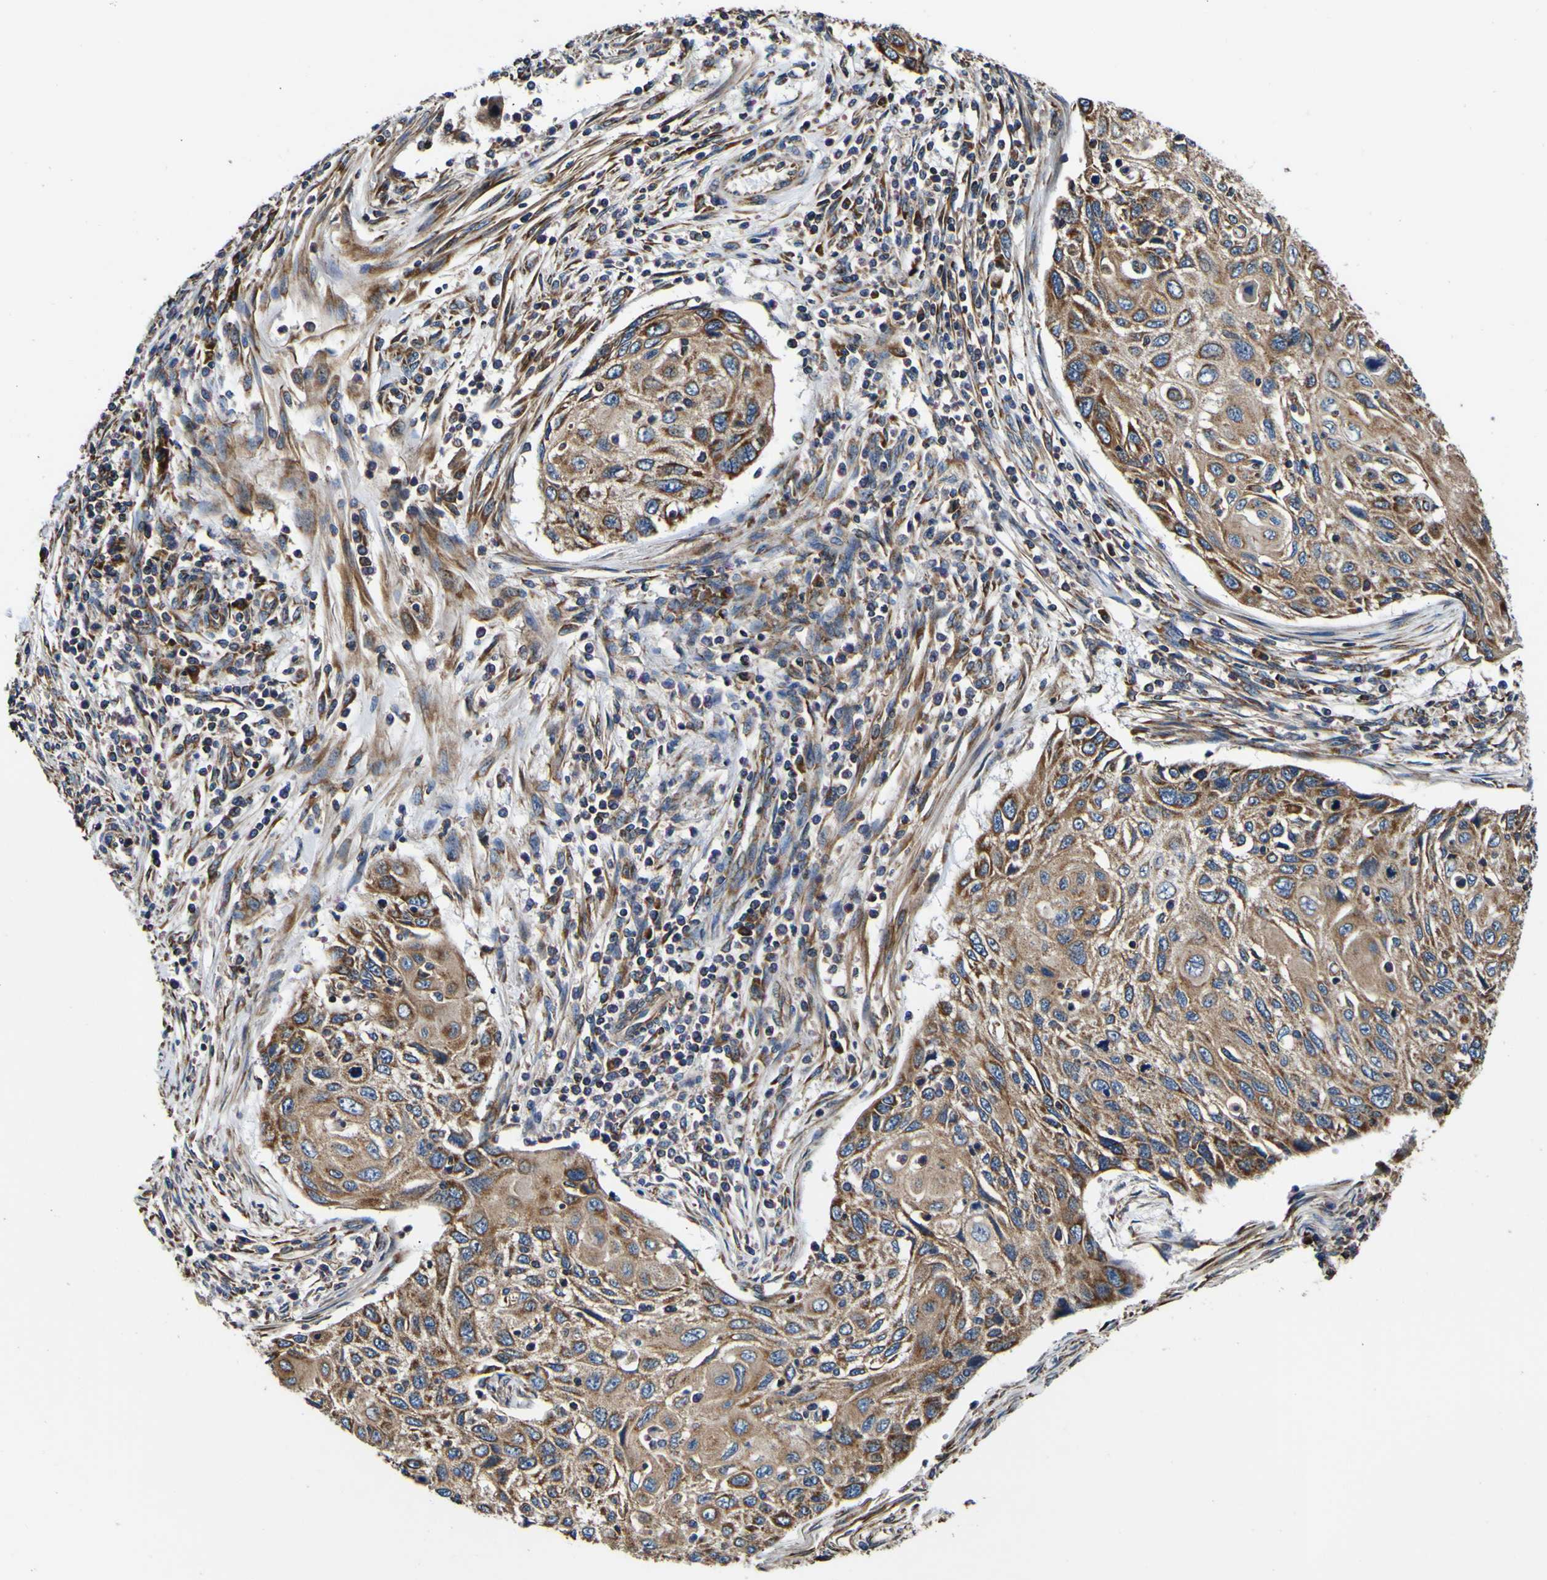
{"staining": {"intensity": "moderate", "quantity": ">75%", "location": "cytoplasmic/membranous"}, "tissue": "cervical cancer", "cell_type": "Tumor cells", "image_type": "cancer", "snomed": [{"axis": "morphology", "description": "Squamous cell carcinoma, NOS"}, {"axis": "topography", "description": "Cervix"}], "caption": "A histopathology image of cervical cancer (squamous cell carcinoma) stained for a protein exhibits moderate cytoplasmic/membranous brown staining in tumor cells.", "gene": "INPP5A", "patient": {"sex": "female", "age": 70}}